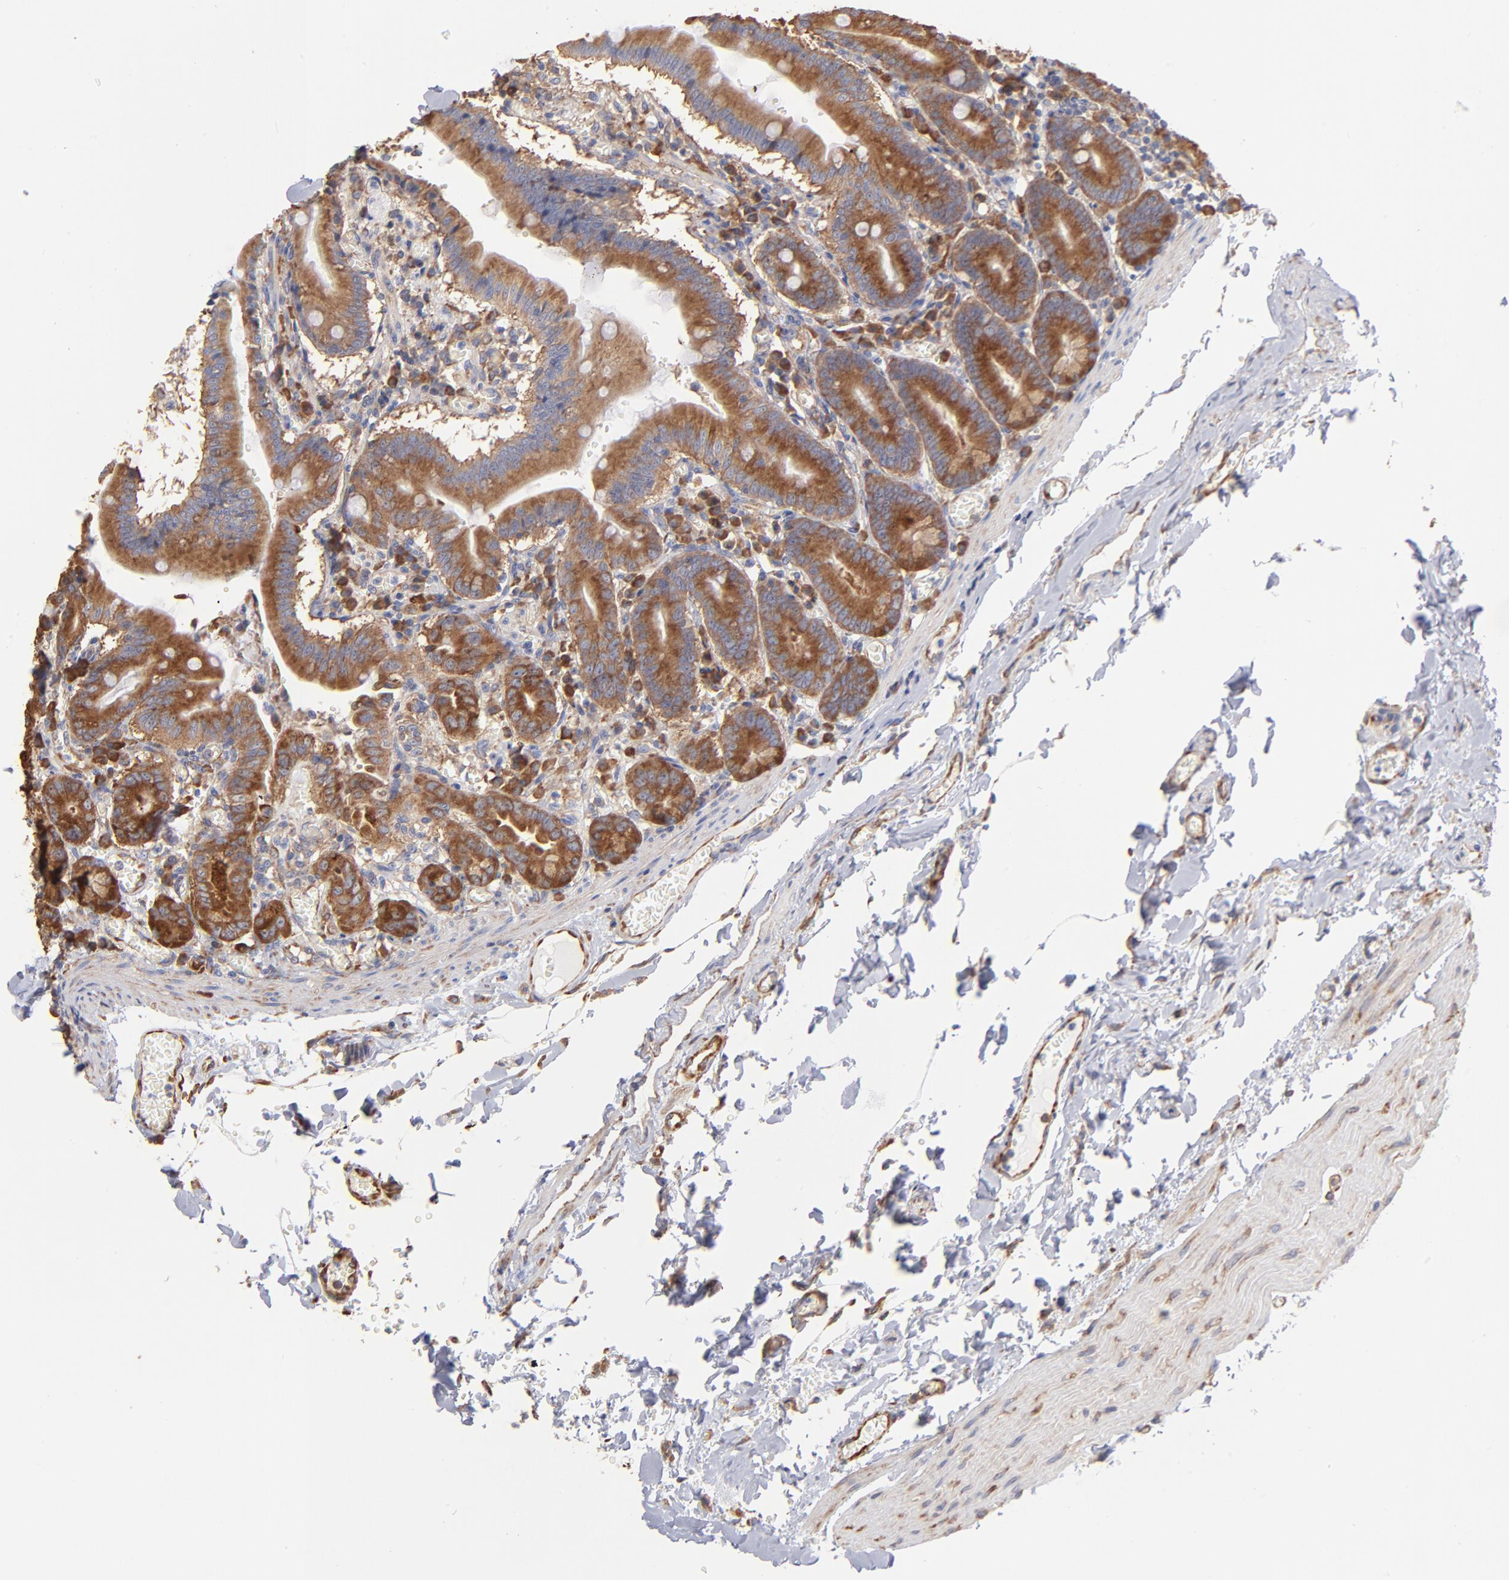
{"staining": {"intensity": "moderate", "quantity": ">75%", "location": "cytoplasmic/membranous"}, "tissue": "small intestine", "cell_type": "Glandular cells", "image_type": "normal", "snomed": [{"axis": "morphology", "description": "Normal tissue, NOS"}, {"axis": "topography", "description": "Small intestine"}], "caption": "Immunohistochemistry (IHC) micrograph of normal human small intestine stained for a protein (brown), which exhibits medium levels of moderate cytoplasmic/membranous positivity in about >75% of glandular cells.", "gene": "RPL9", "patient": {"sex": "male", "age": 71}}